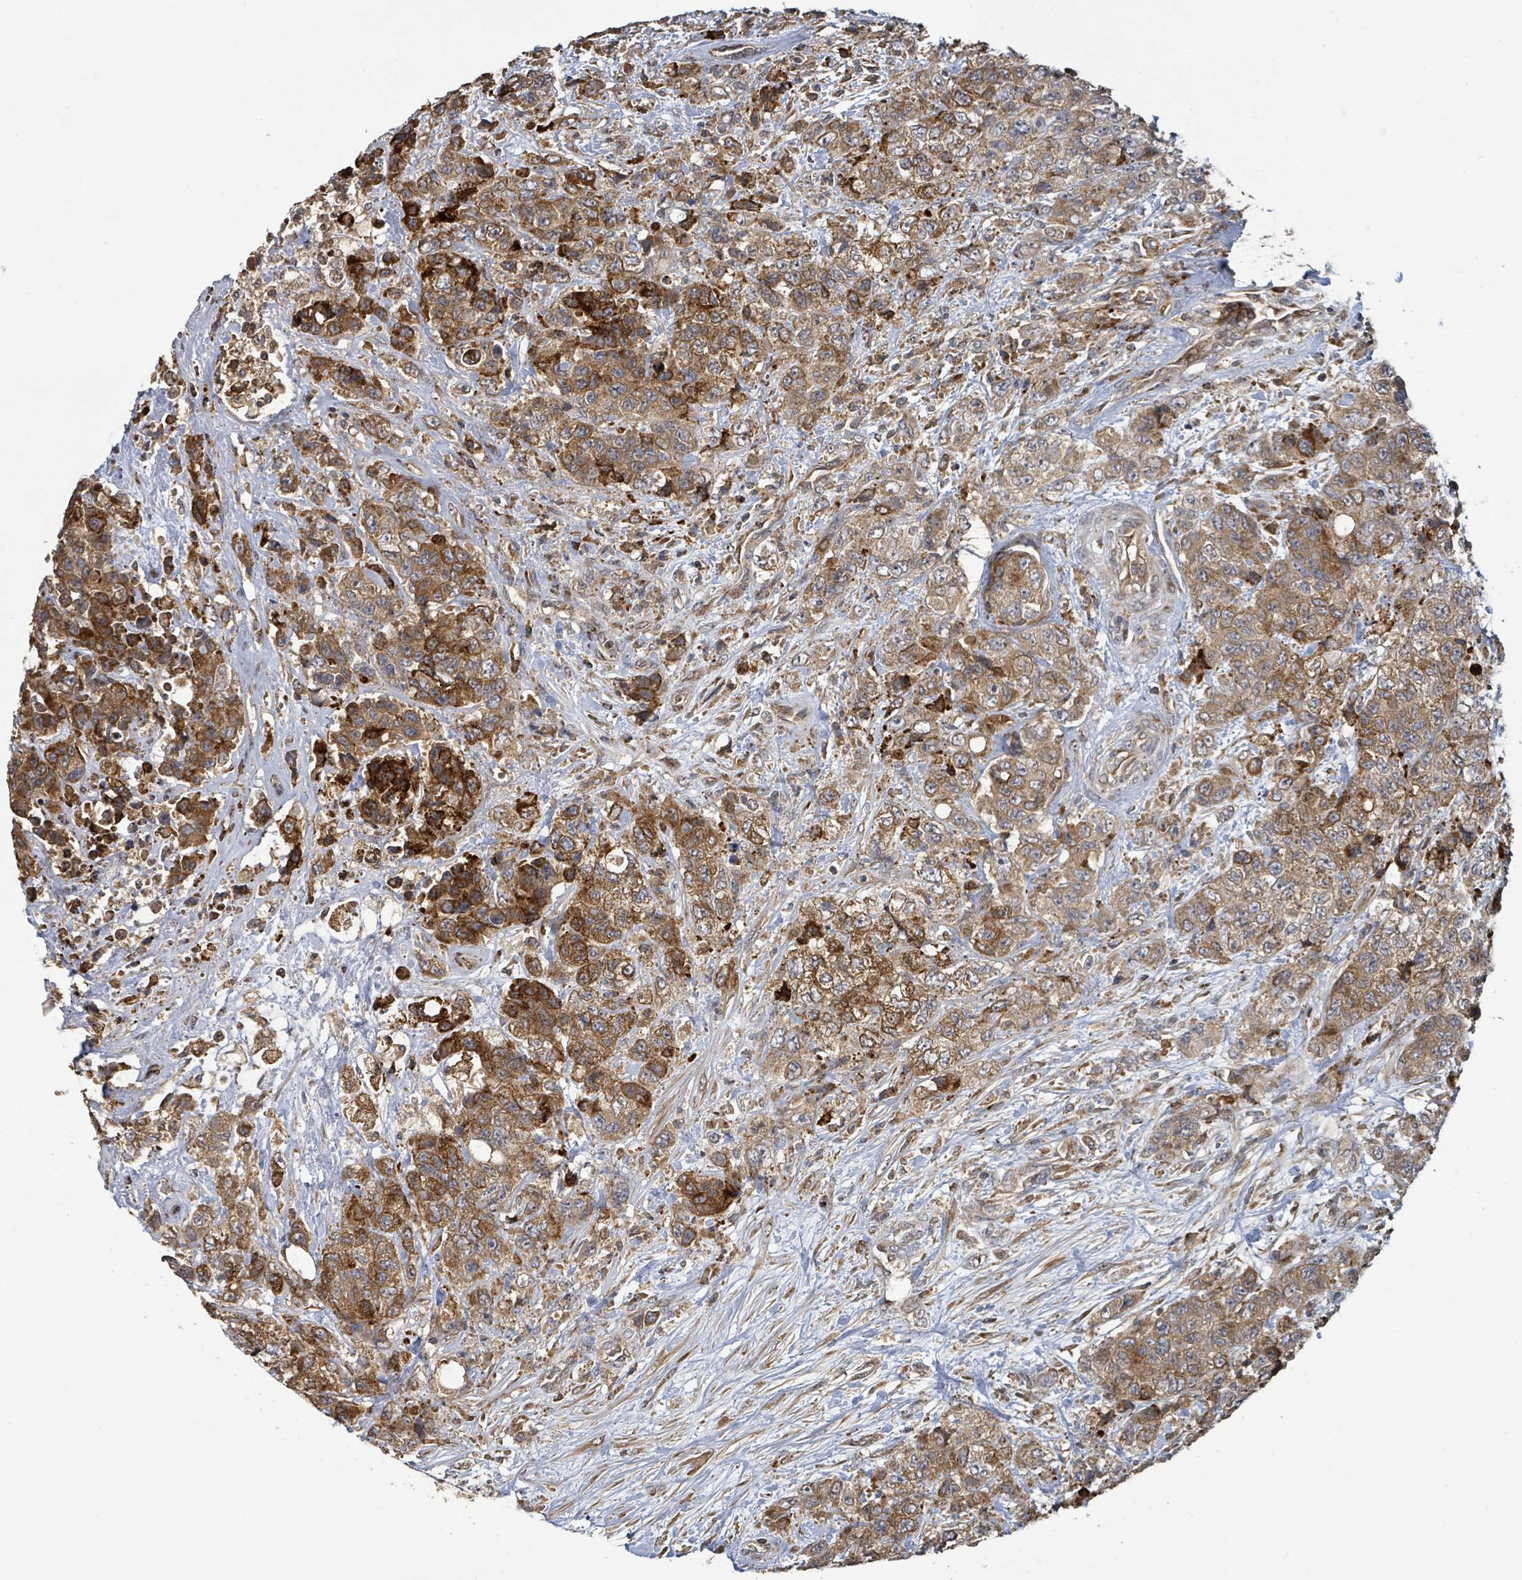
{"staining": {"intensity": "strong", "quantity": ">75%", "location": "cytoplasmic/membranous"}, "tissue": "urothelial cancer", "cell_type": "Tumor cells", "image_type": "cancer", "snomed": [{"axis": "morphology", "description": "Urothelial carcinoma, High grade"}, {"axis": "topography", "description": "Urinary bladder"}], "caption": "Protein staining displays strong cytoplasmic/membranous positivity in approximately >75% of tumor cells in urothelial carcinoma (high-grade).", "gene": "STARD4", "patient": {"sex": "female", "age": 78}}